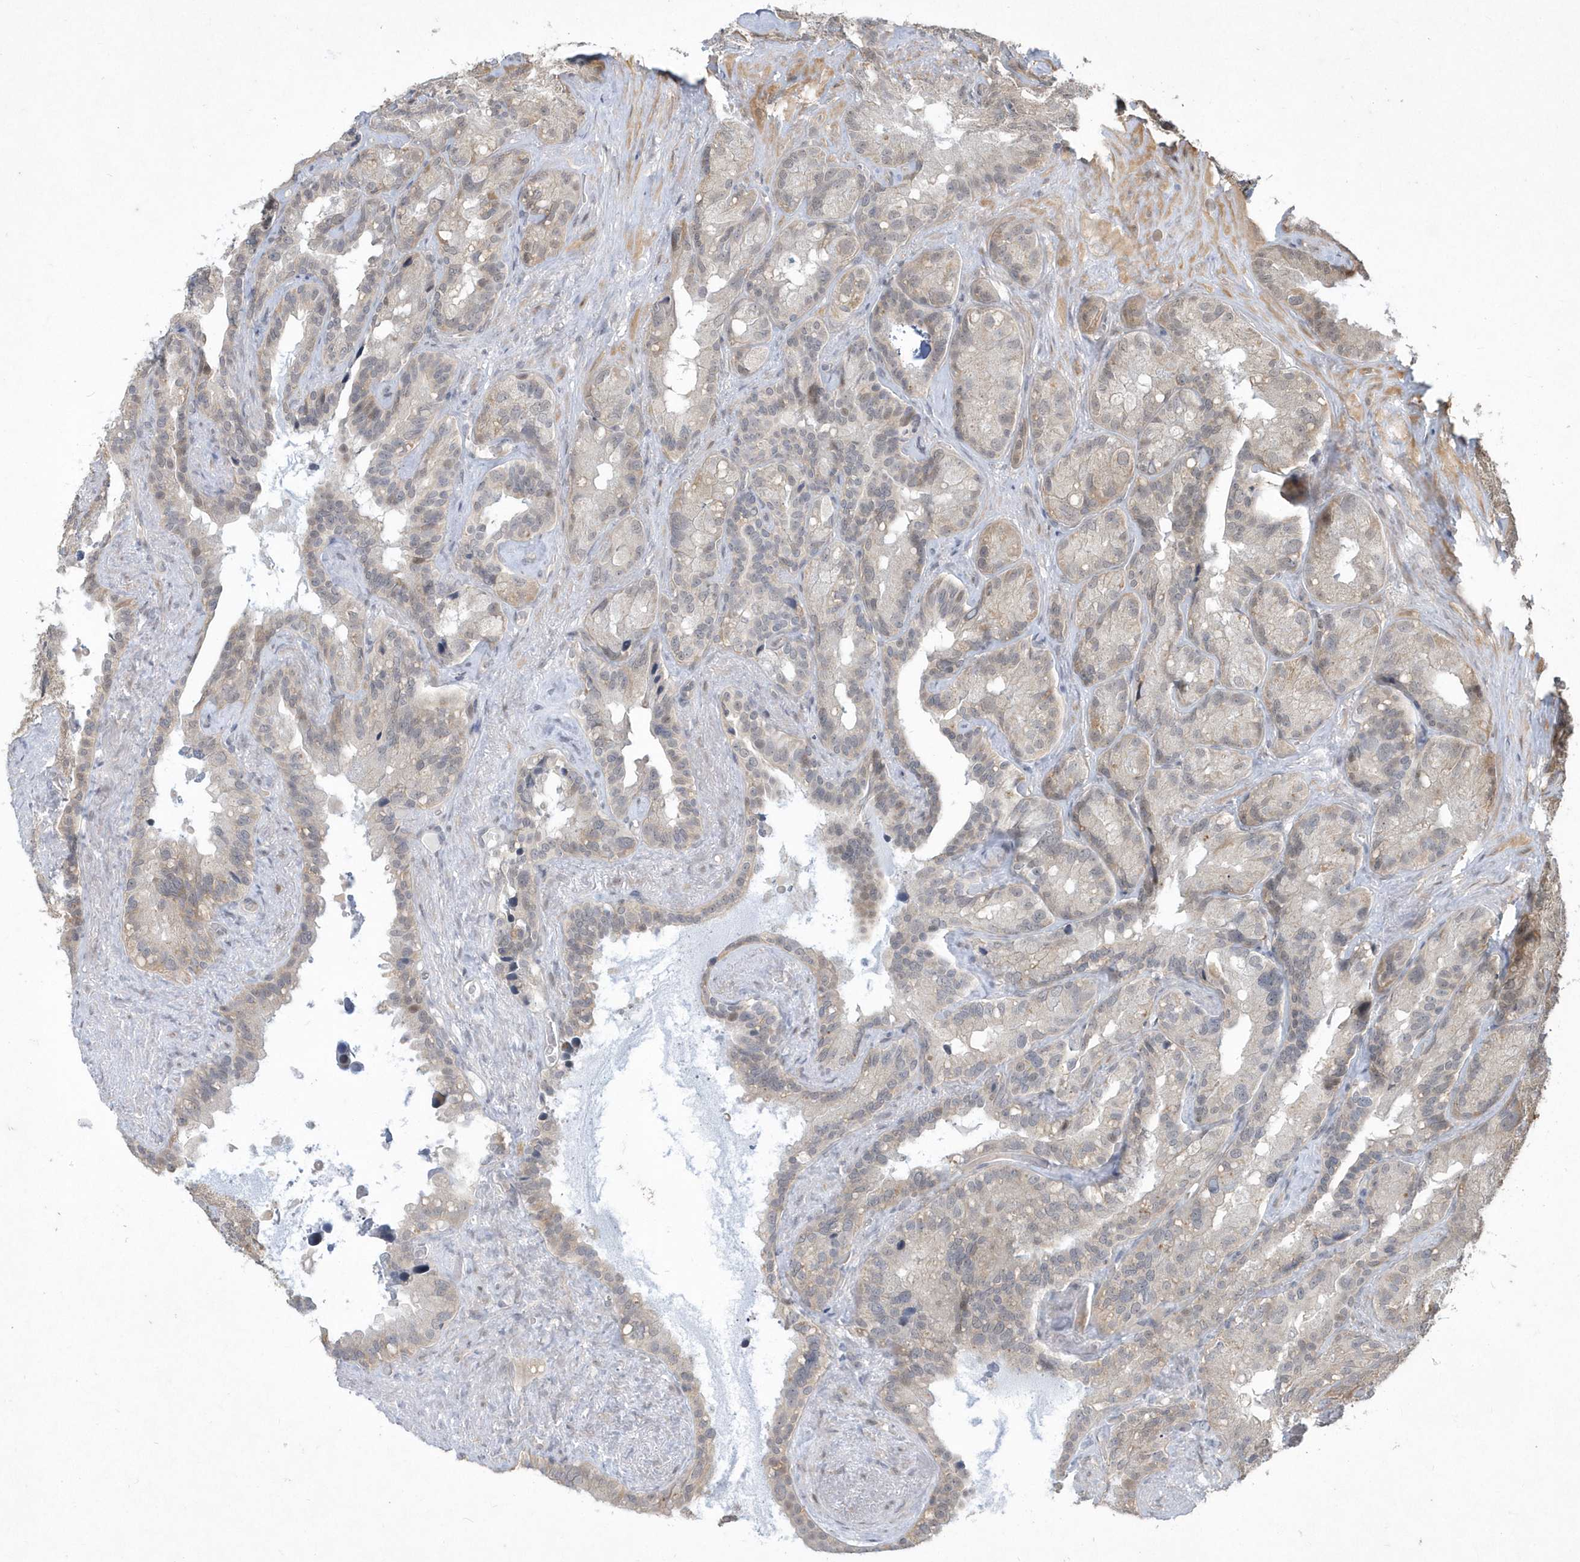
{"staining": {"intensity": "weak", "quantity": "<25%", "location": "cytoplasmic/membranous,nuclear"}, "tissue": "seminal vesicle", "cell_type": "Glandular cells", "image_type": "normal", "snomed": [{"axis": "morphology", "description": "Normal tissue, NOS"}, {"axis": "topography", "description": "Prostate"}, {"axis": "topography", "description": "Seminal veicle"}], "caption": "This is an IHC micrograph of benign human seminal vesicle. There is no expression in glandular cells.", "gene": "TSPEAR", "patient": {"sex": "male", "age": 68}}